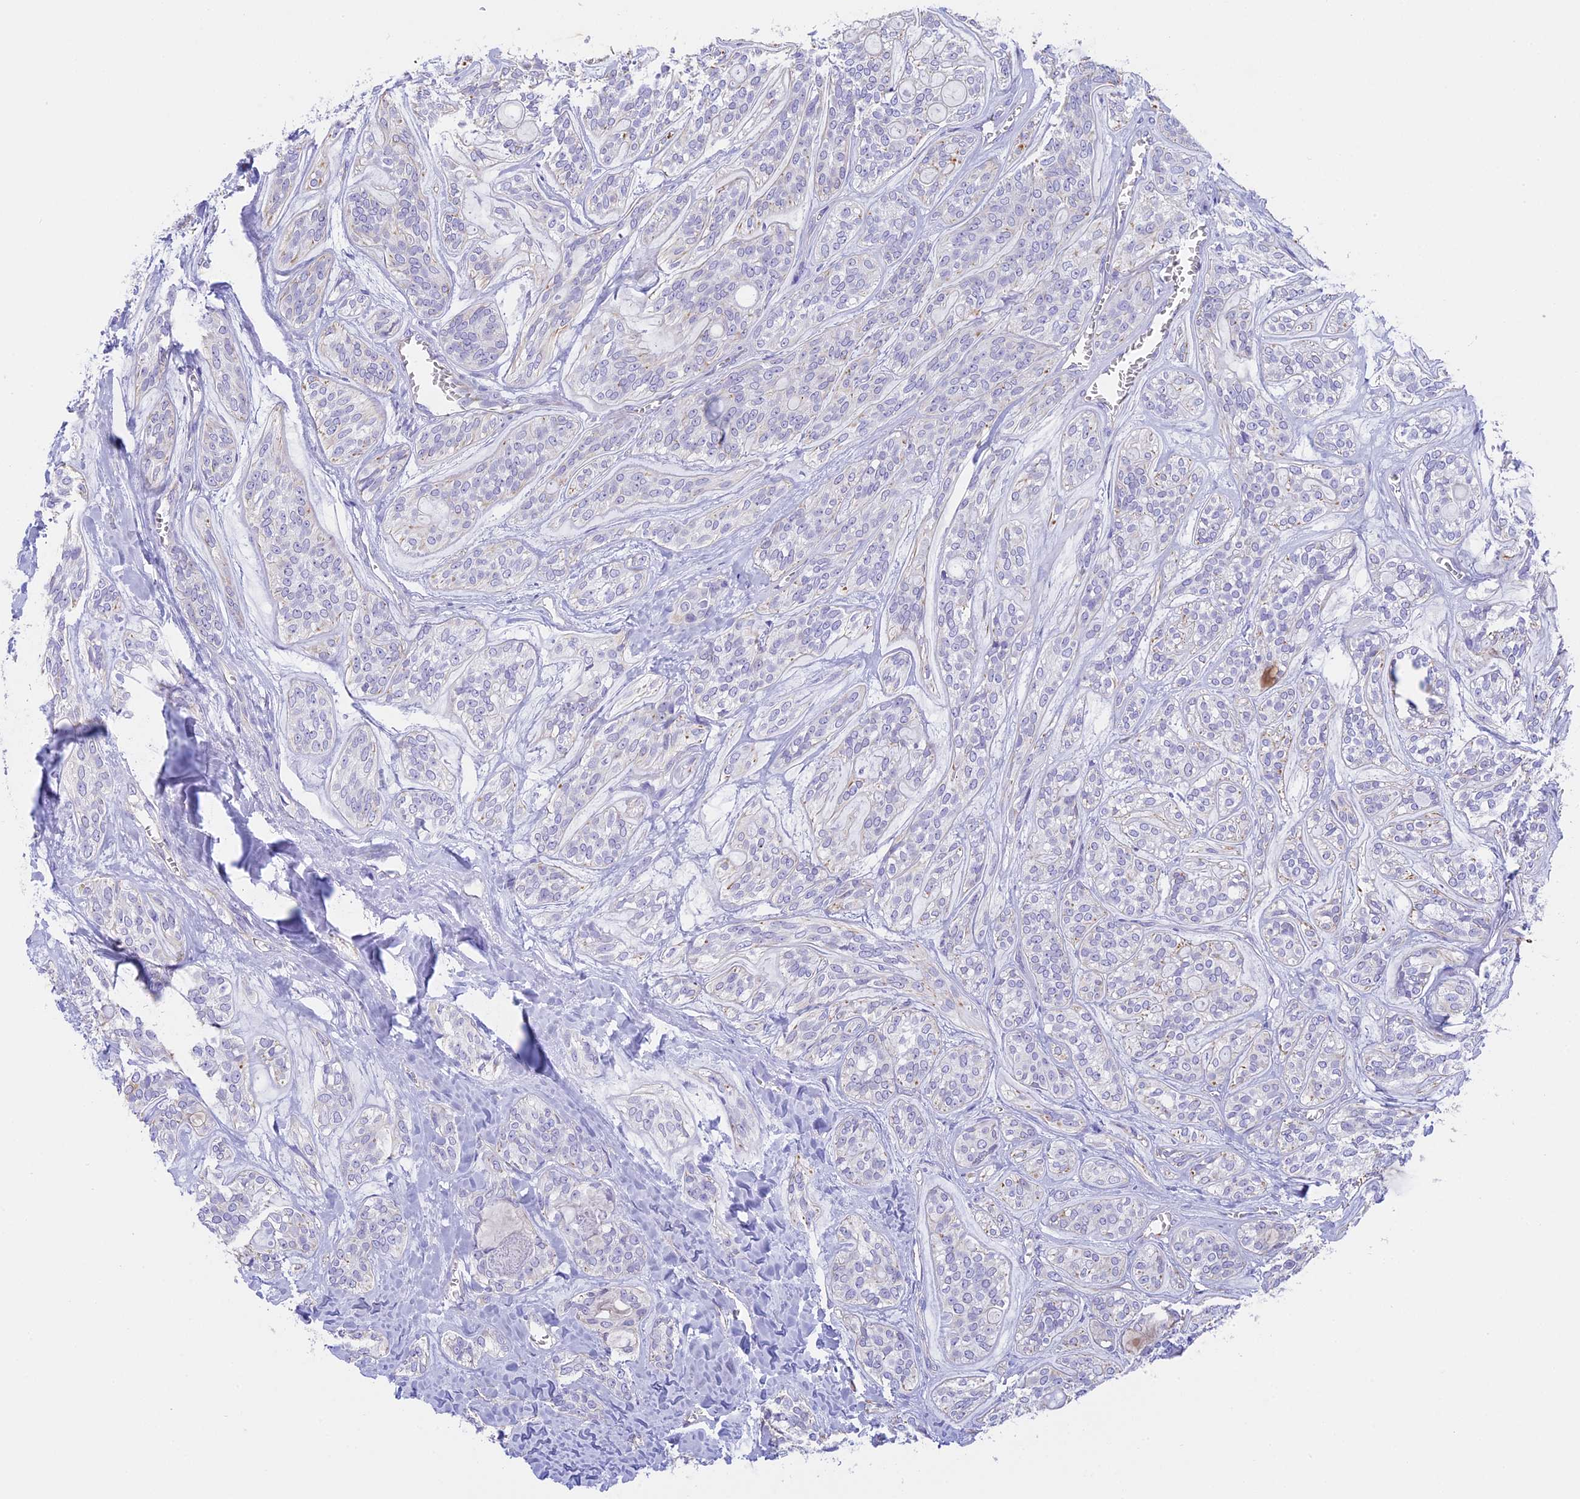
{"staining": {"intensity": "negative", "quantity": "none", "location": "none"}, "tissue": "head and neck cancer", "cell_type": "Tumor cells", "image_type": "cancer", "snomed": [{"axis": "morphology", "description": "Adenocarcinoma, NOS"}, {"axis": "topography", "description": "Head-Neck"}], "caption": "IHC histopathology image of human adenocarcinoma (head and neck) stained for a protein (brown), which displays no positivity in tumor cells.", "gene": "TACSTD2", "patient": {"sex": "male", "age": 66}}